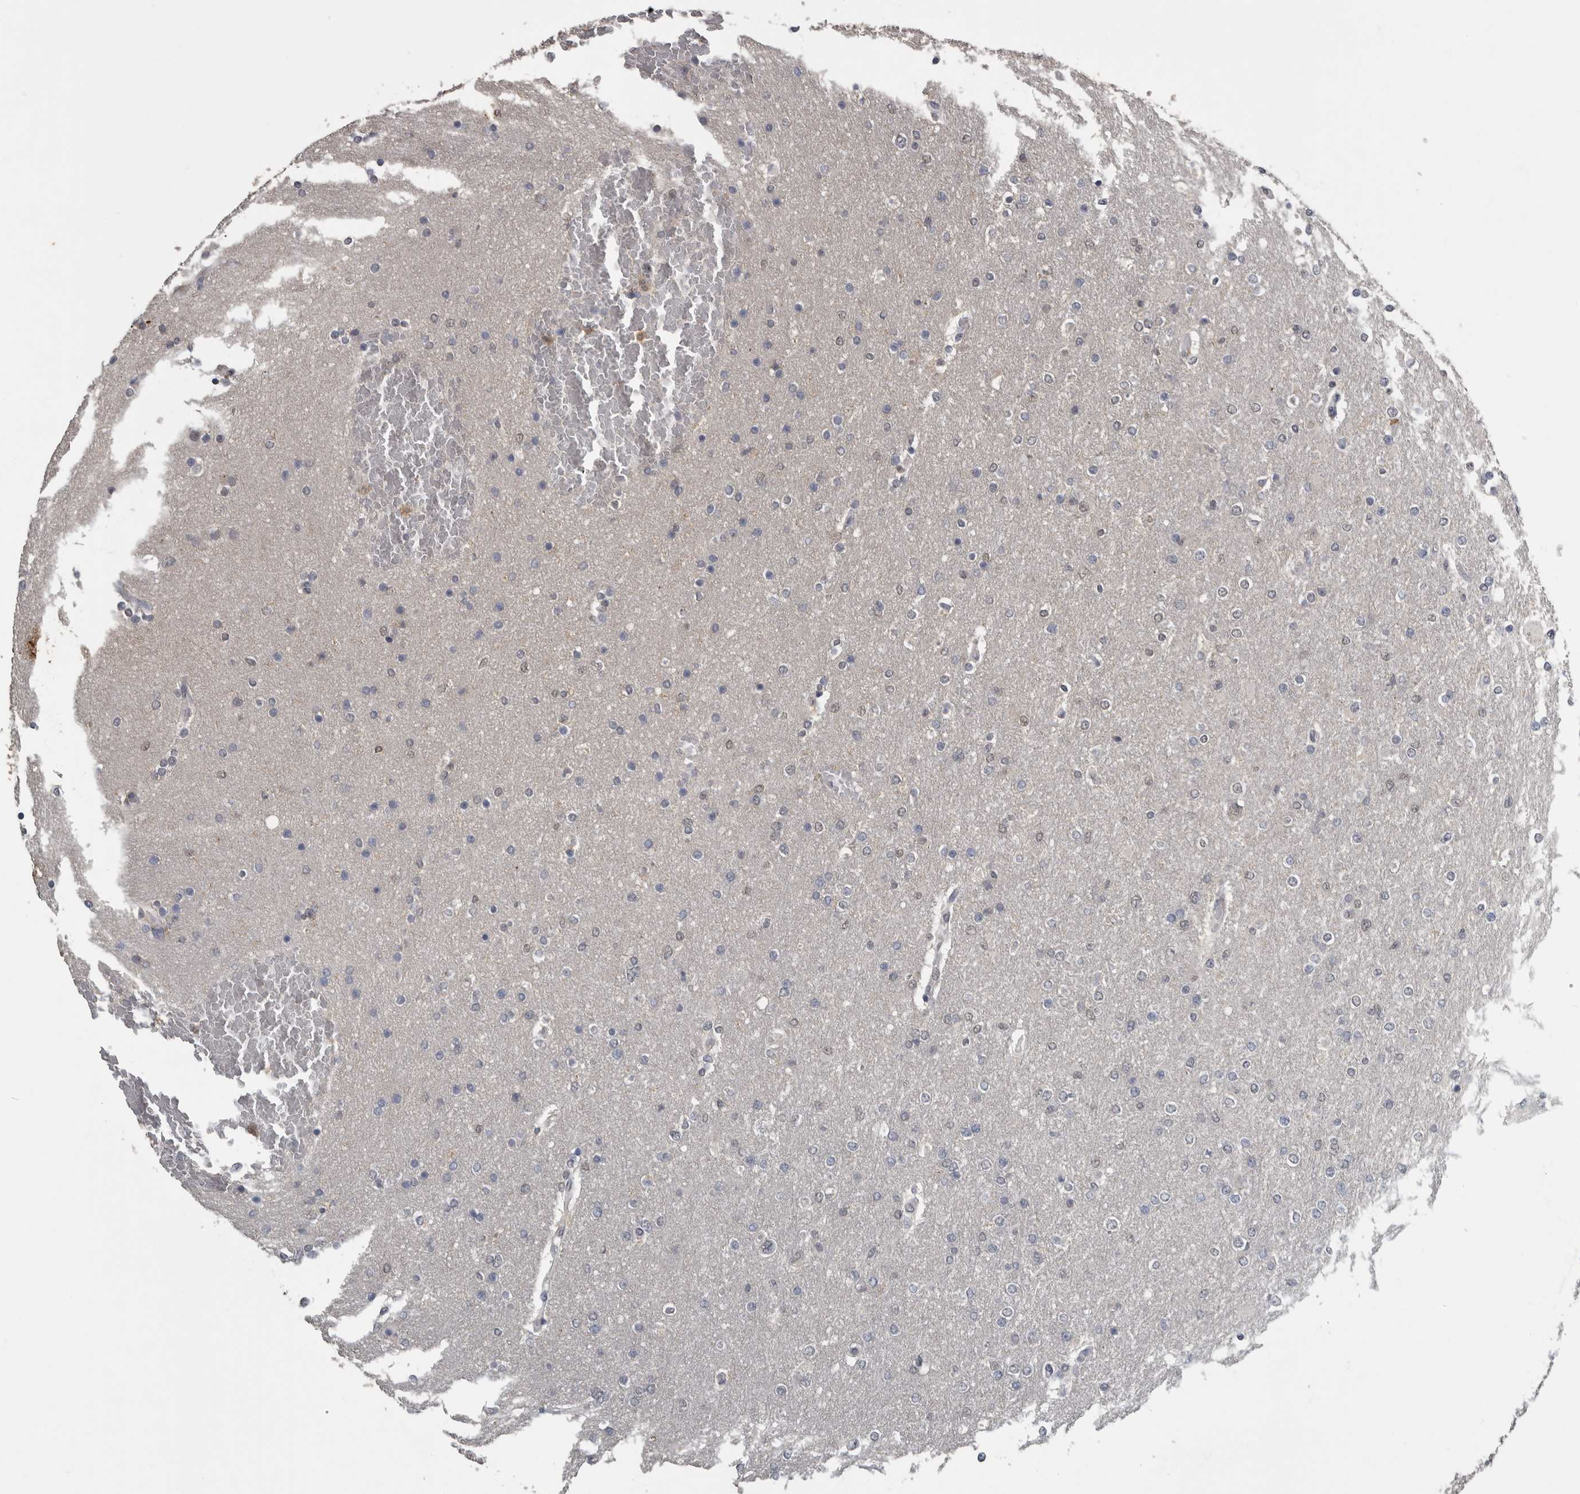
{"staining": {"intensity": "negative", "quantity": "none", "location": "none"}, "tissue": "glioma", "cell_type": "Tumor cells", "image_type": "cancer", "snomed": [{"axis": "morphology", "description": "Glioma, malignant, High grade"}, {"axis": "topography", "description": "Cerebral cortex"}], "caption": "Histopathology image shows no protein staining in tumor cells of glioma tissue.", "gene": "PIK3AP1", "patient": {"sex": "female", "age": 36}}